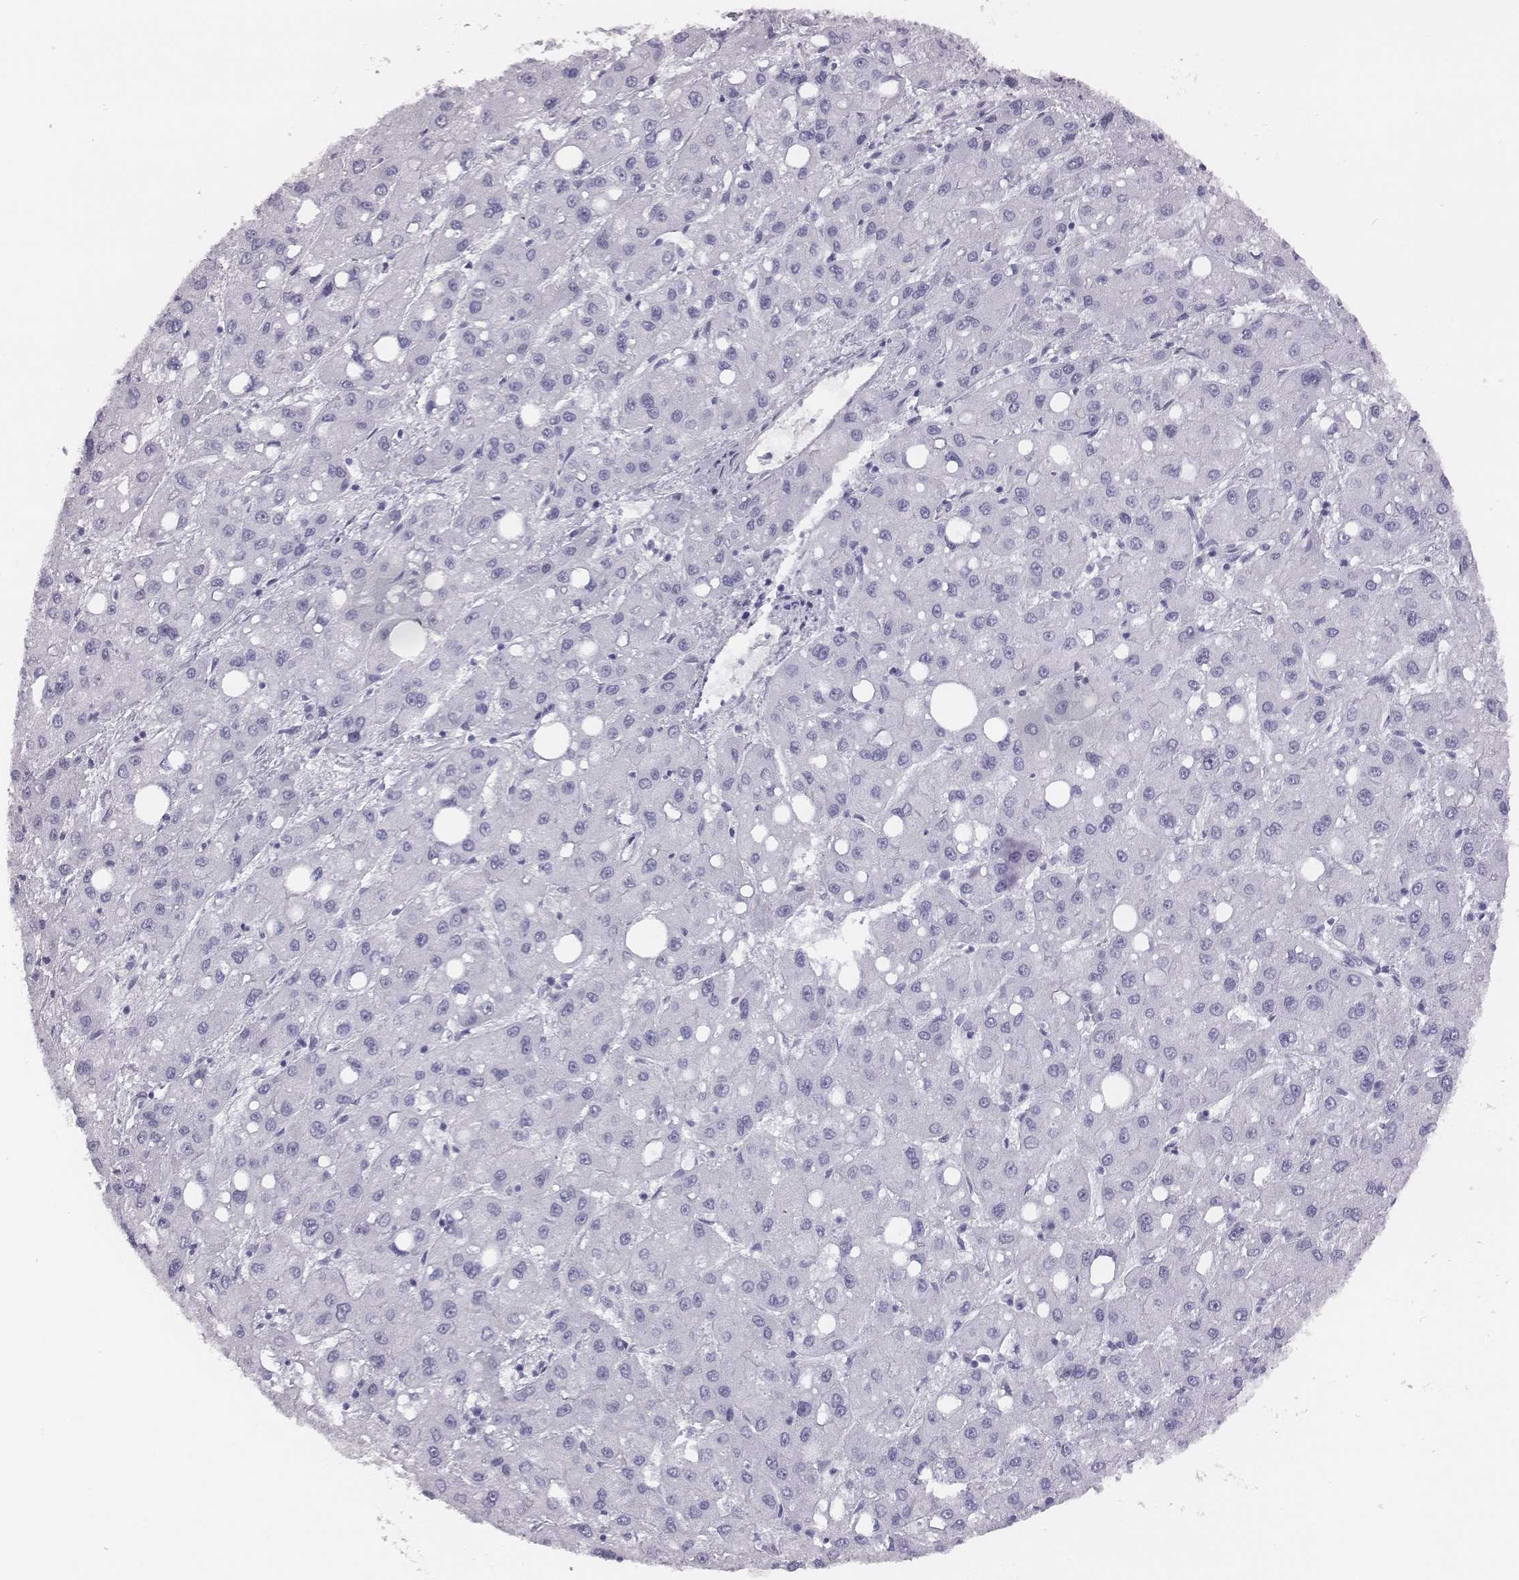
{"staining": {"intensity": "negative", "quantity": "none", "location": "none"}, "tissue": "liver cancer", "cell_type": "Tumor cells", "image_type": "cancer", "snomed": [{"axis": "morphology", "description": "Carcinoma, Hepatocellular, NOS"}, {"axis": "topography", "description": "Liver"}], "caption": "An IHC histopathology image of hepatocellular carcinoma (liver) is shown. There is no staining in tumor cells of hepatocellular carcinoma (liver).", "gene": "ACOD1", "patient": {"sex": "male", "age": 73}}